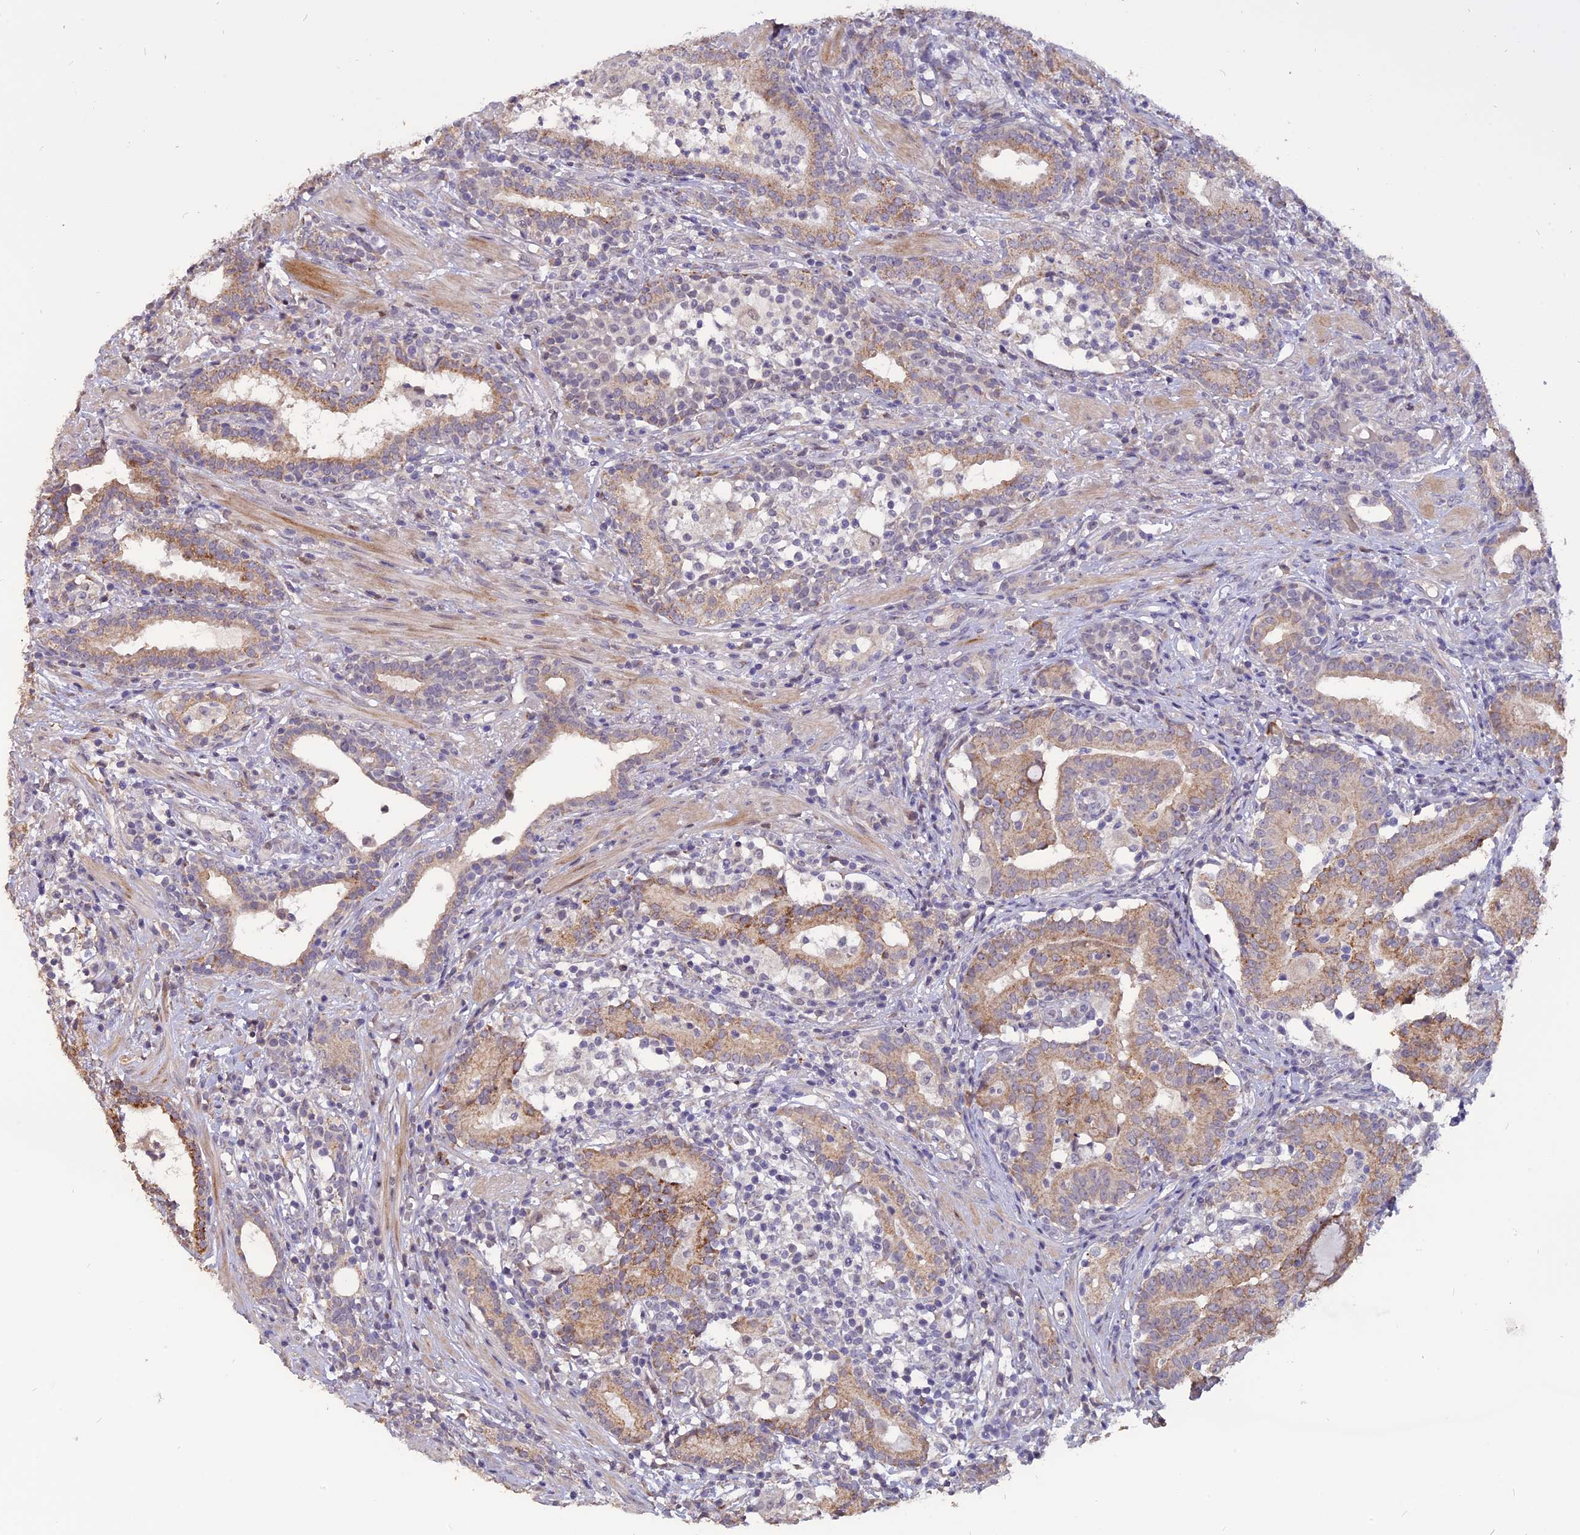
{"staining": {"intensity": "moderate", "quantity": "25%-75%", "location": "cytoplasmic/membranous"}, "tissue": "prostate cancer", "cell_type": "Tumor cells", "image_type": "cancer", "snomed": [{"axis": "morphology", "description": "Adenocarcinoma, High grade"}, {"axis": "topography", "description": "Prostate"}], "caption": "Moderate cytoplasmic/membranous protein staining is identified in about 25%-75% of tumor cells in high-grade adenocarcinoma (prostate).", "gene": "TMEM263", "patient": {"sex": "male", "age": 67}}